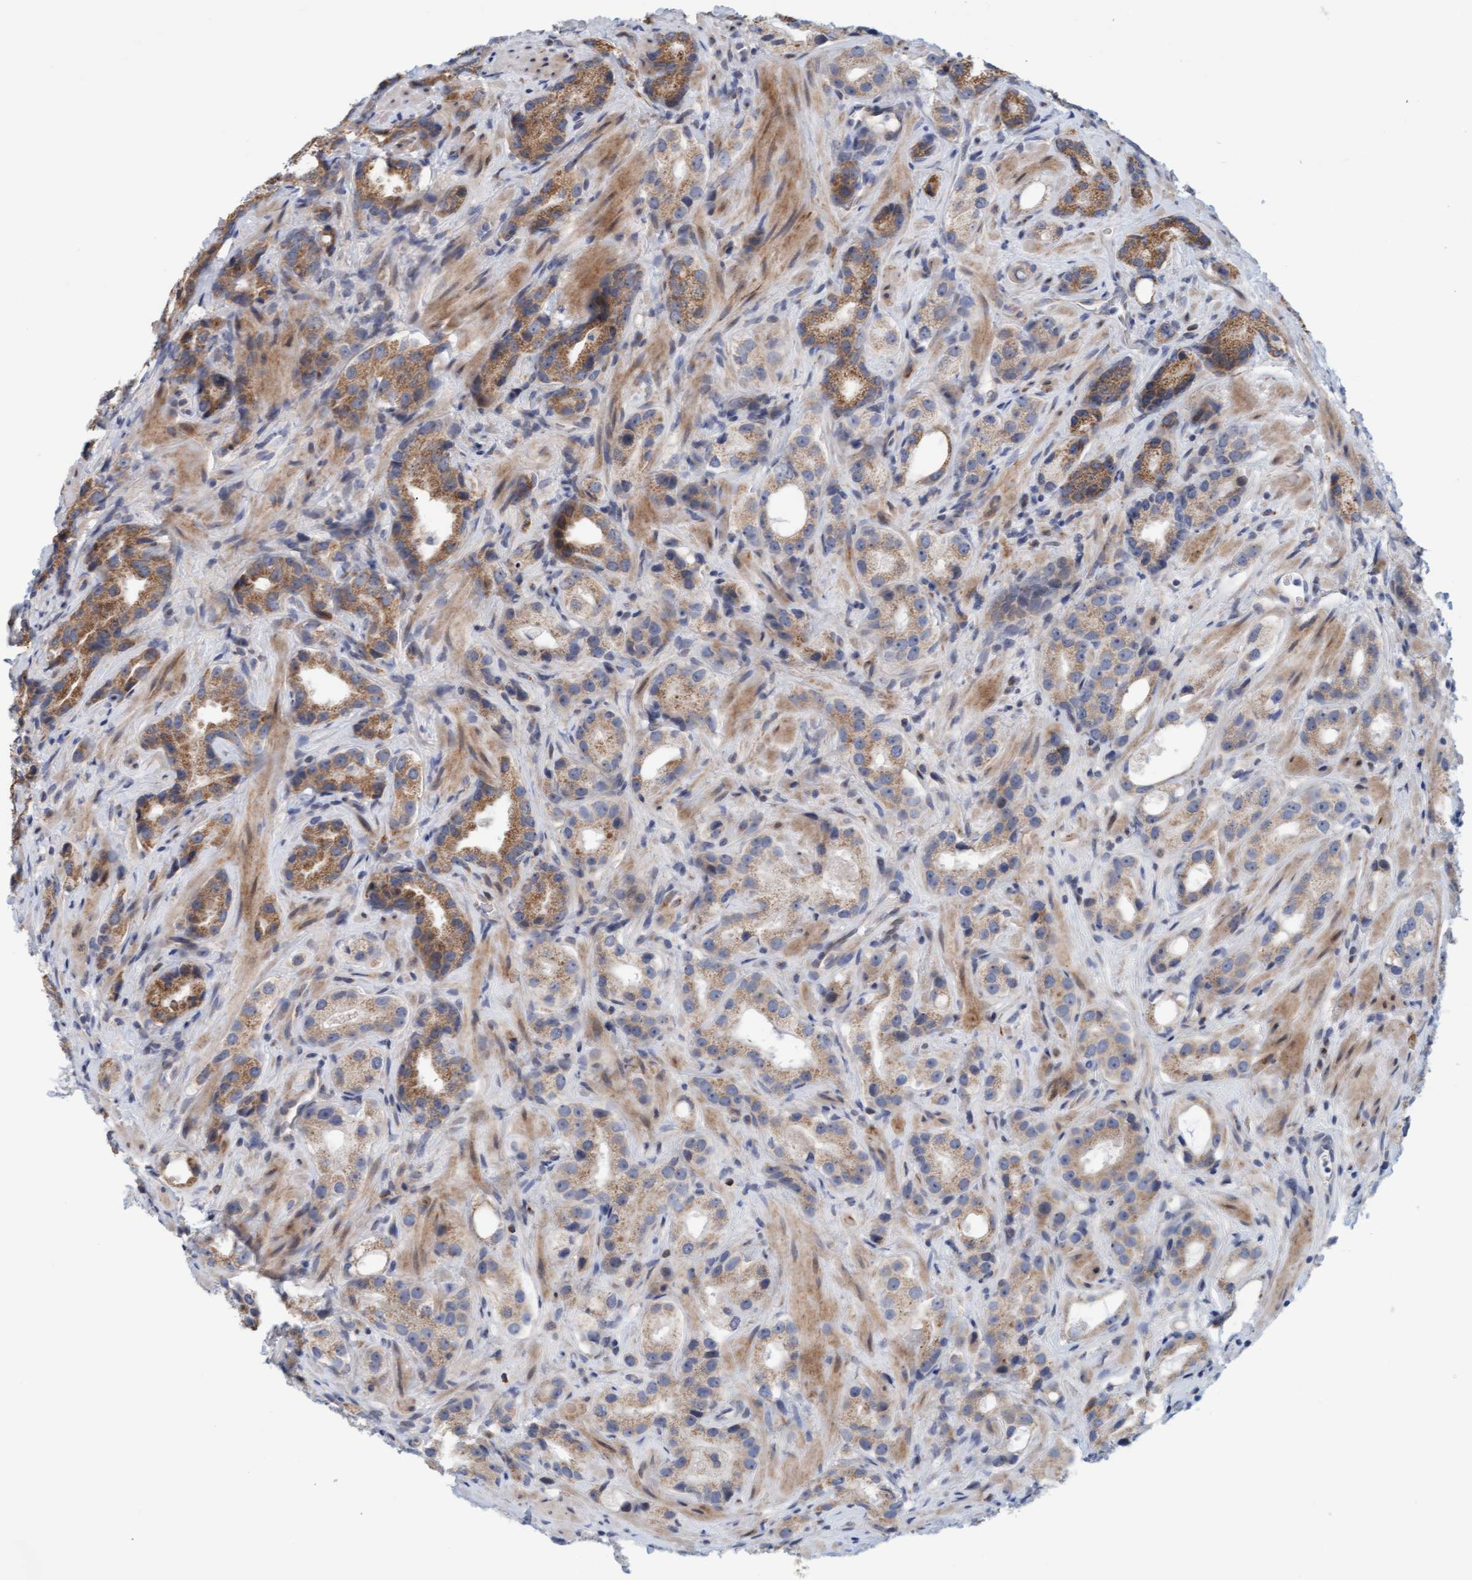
{"staining": {"intensity": "moderate", "quantity": ">75%", "location": "cytoplasmic/membranous"}, "tissue": "prostate cancer", "cell_type": "Tumor cells", "image_type": "cancer", "snomed": [{"axis": "morphology", "description": "Adenocarcinoma, High grade"}, {"axis": "topography", "description": "Prostate"}], "caption": "Tumor cells reveal moderate cytoplasmic/membranous expression in about >75% of cells in prostate cancer.", "gene": "ZC3H3", "patient": {"sex": "male", "age": 63}}